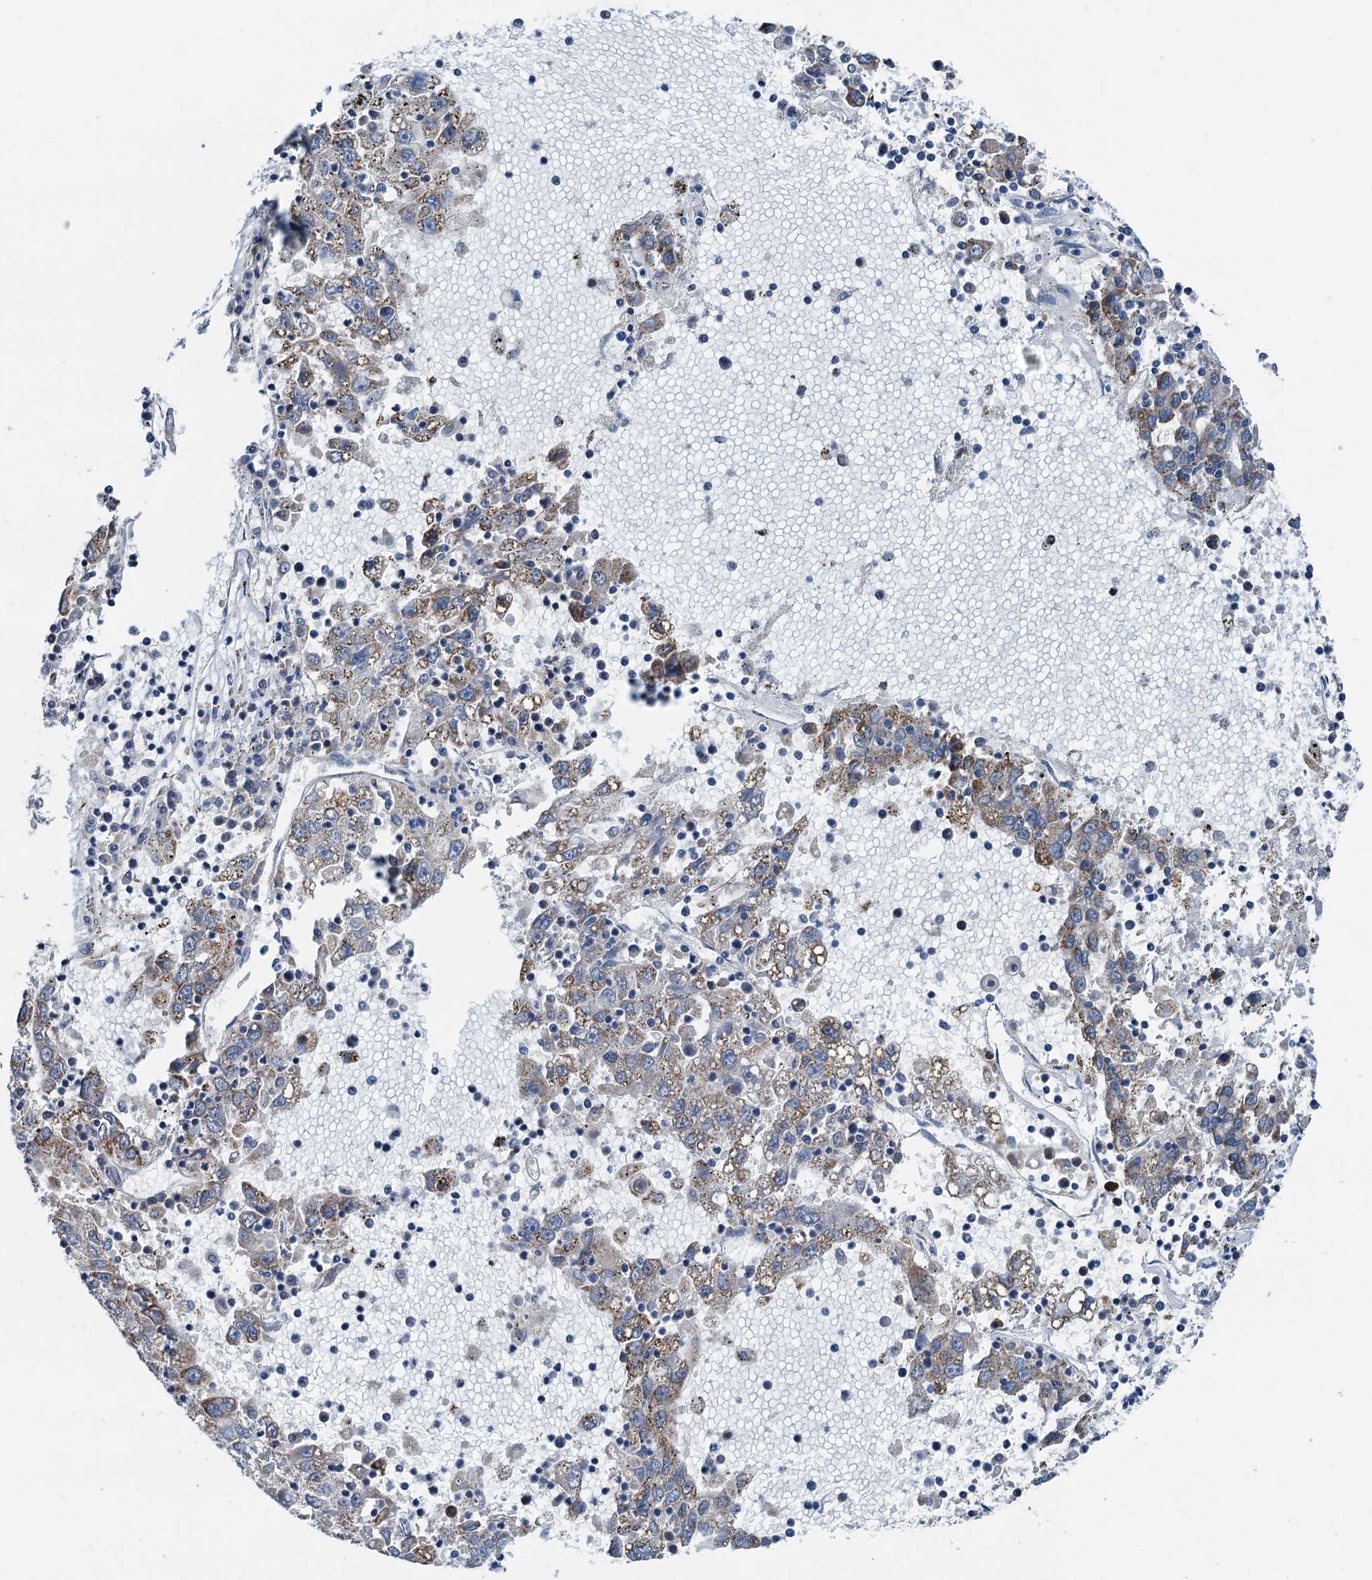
{"staining": {"intensity": "moderate", "quantity": "25%-75%", "location": "cytoplasmic/membranous"}, "tissue": "liver cancer", "cell_type": "Tumor cells", "image_type": "cancer", "snomed": [{"axis": "morphology", "description": "Carcinoma, Hepatocellular, NOS"}, {"axis": "topography", "description": "Liver"}], "caption": "High-power microscopy captured an immunohistochemistry micrograph of liver hepatocellular carcinoma, revealing moderate cytoplasmic/membranous expression in approximately 25%-75% of tumor cells.", "gene": "ELAC1", "patient": {"sex": "male", "age": 49}}